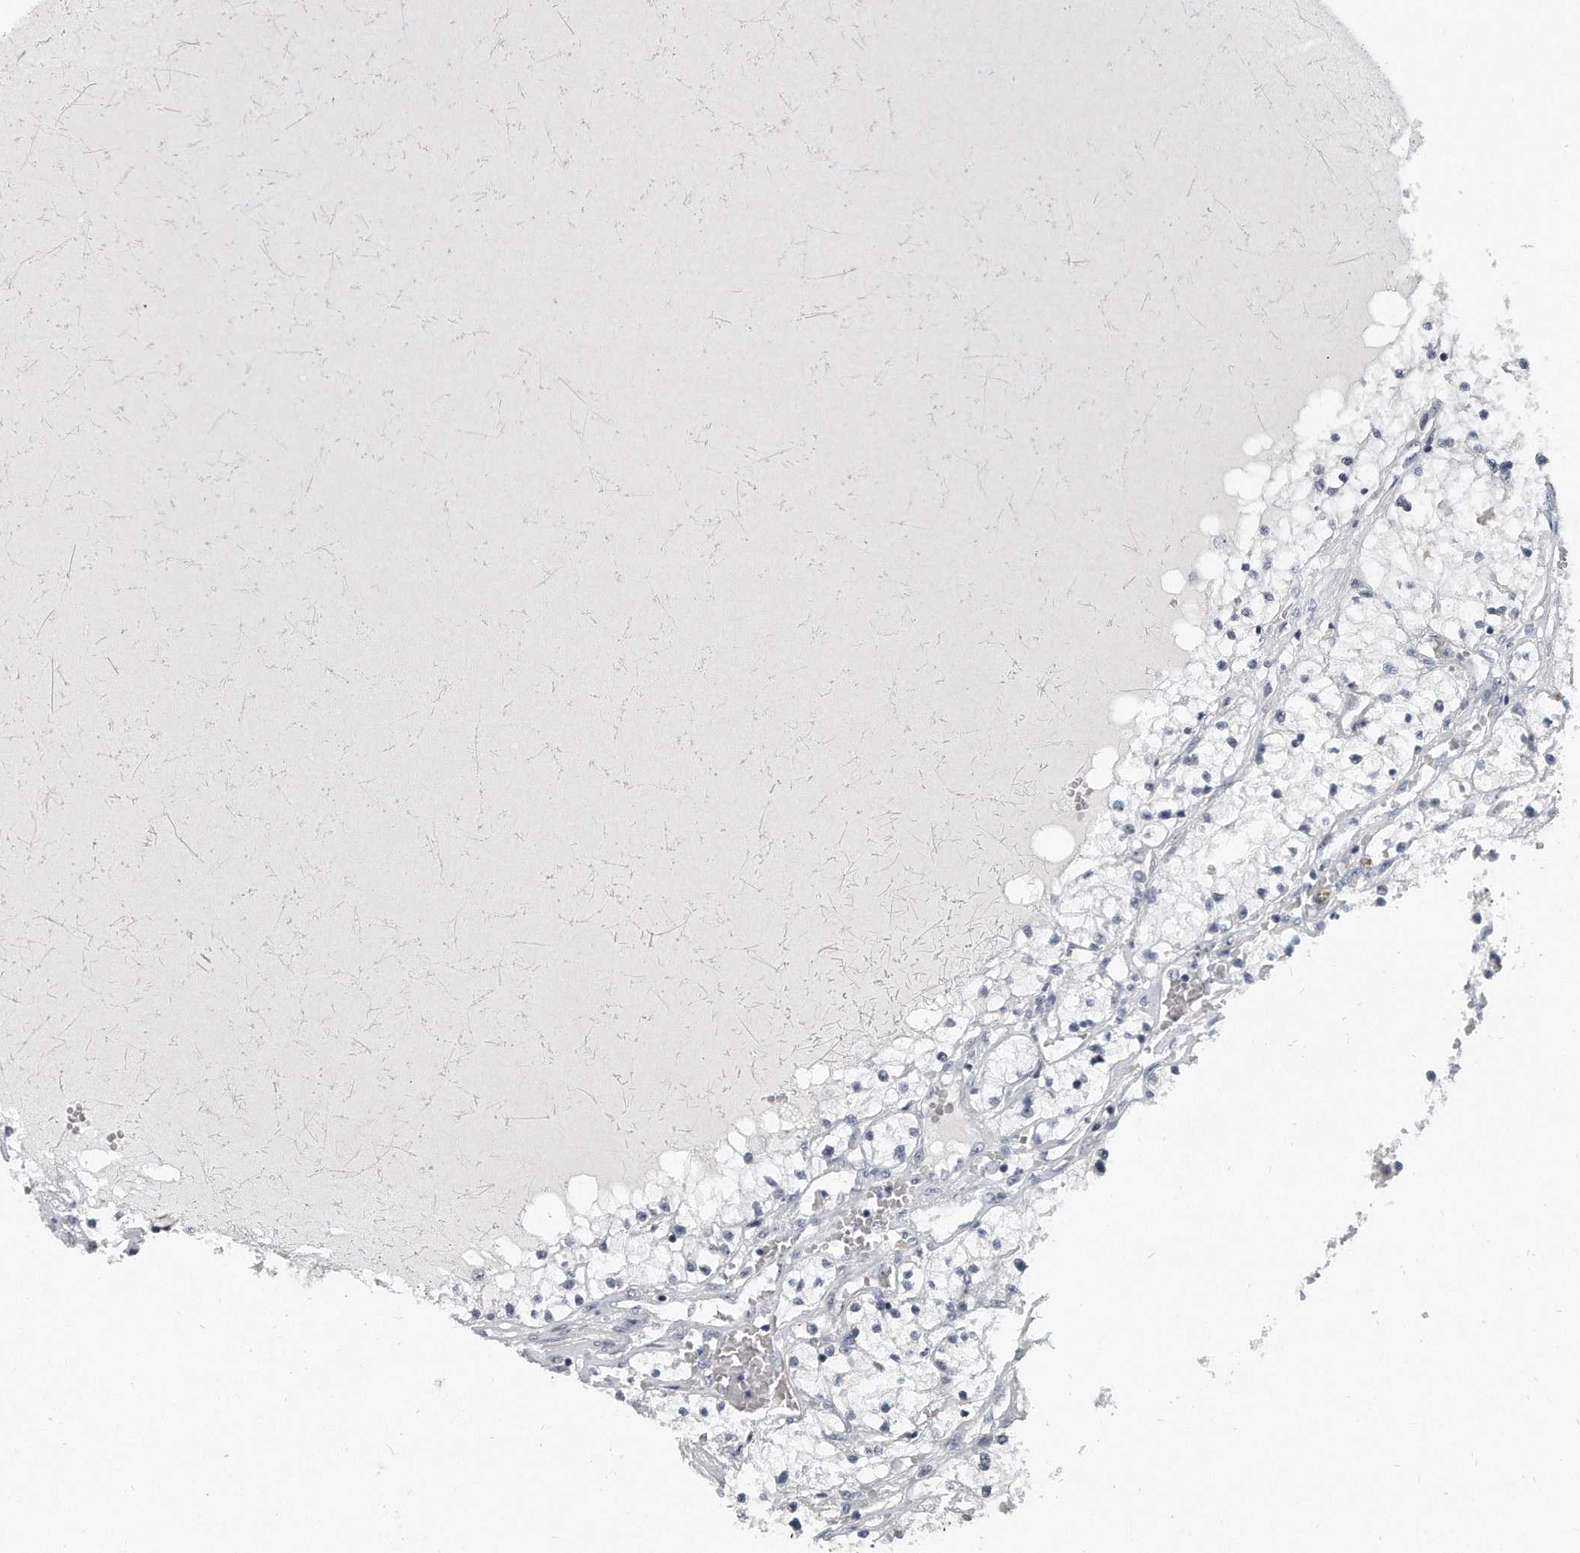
{"staining": {"intensity": "negative", "quantity": "none", "location": "none"}, "tissue": "renal cancer", "cell_type": "Tumor cells", "image_type": "cancer", "snomed": [{"axis": "morphology", "description": "Normal tissue, NOS"}, {"axis": "morphology", "description": "Adenocarcinoma, NOS"}, {"axis": "topography", "description": "Kidney"}], "caption": "DAB (3,3'-diaminobenzidine) immunohistochemical staining of renal cancer demonstrates no significant expression in tumor cells. The staining is performed using DAB (3,3'-diaminobenzidine) brown chromogen with nuclei counter-stained in using hematoxylin.", "gene": "TFCP2L1", "patient": {"sex": "male", "age": 68}}